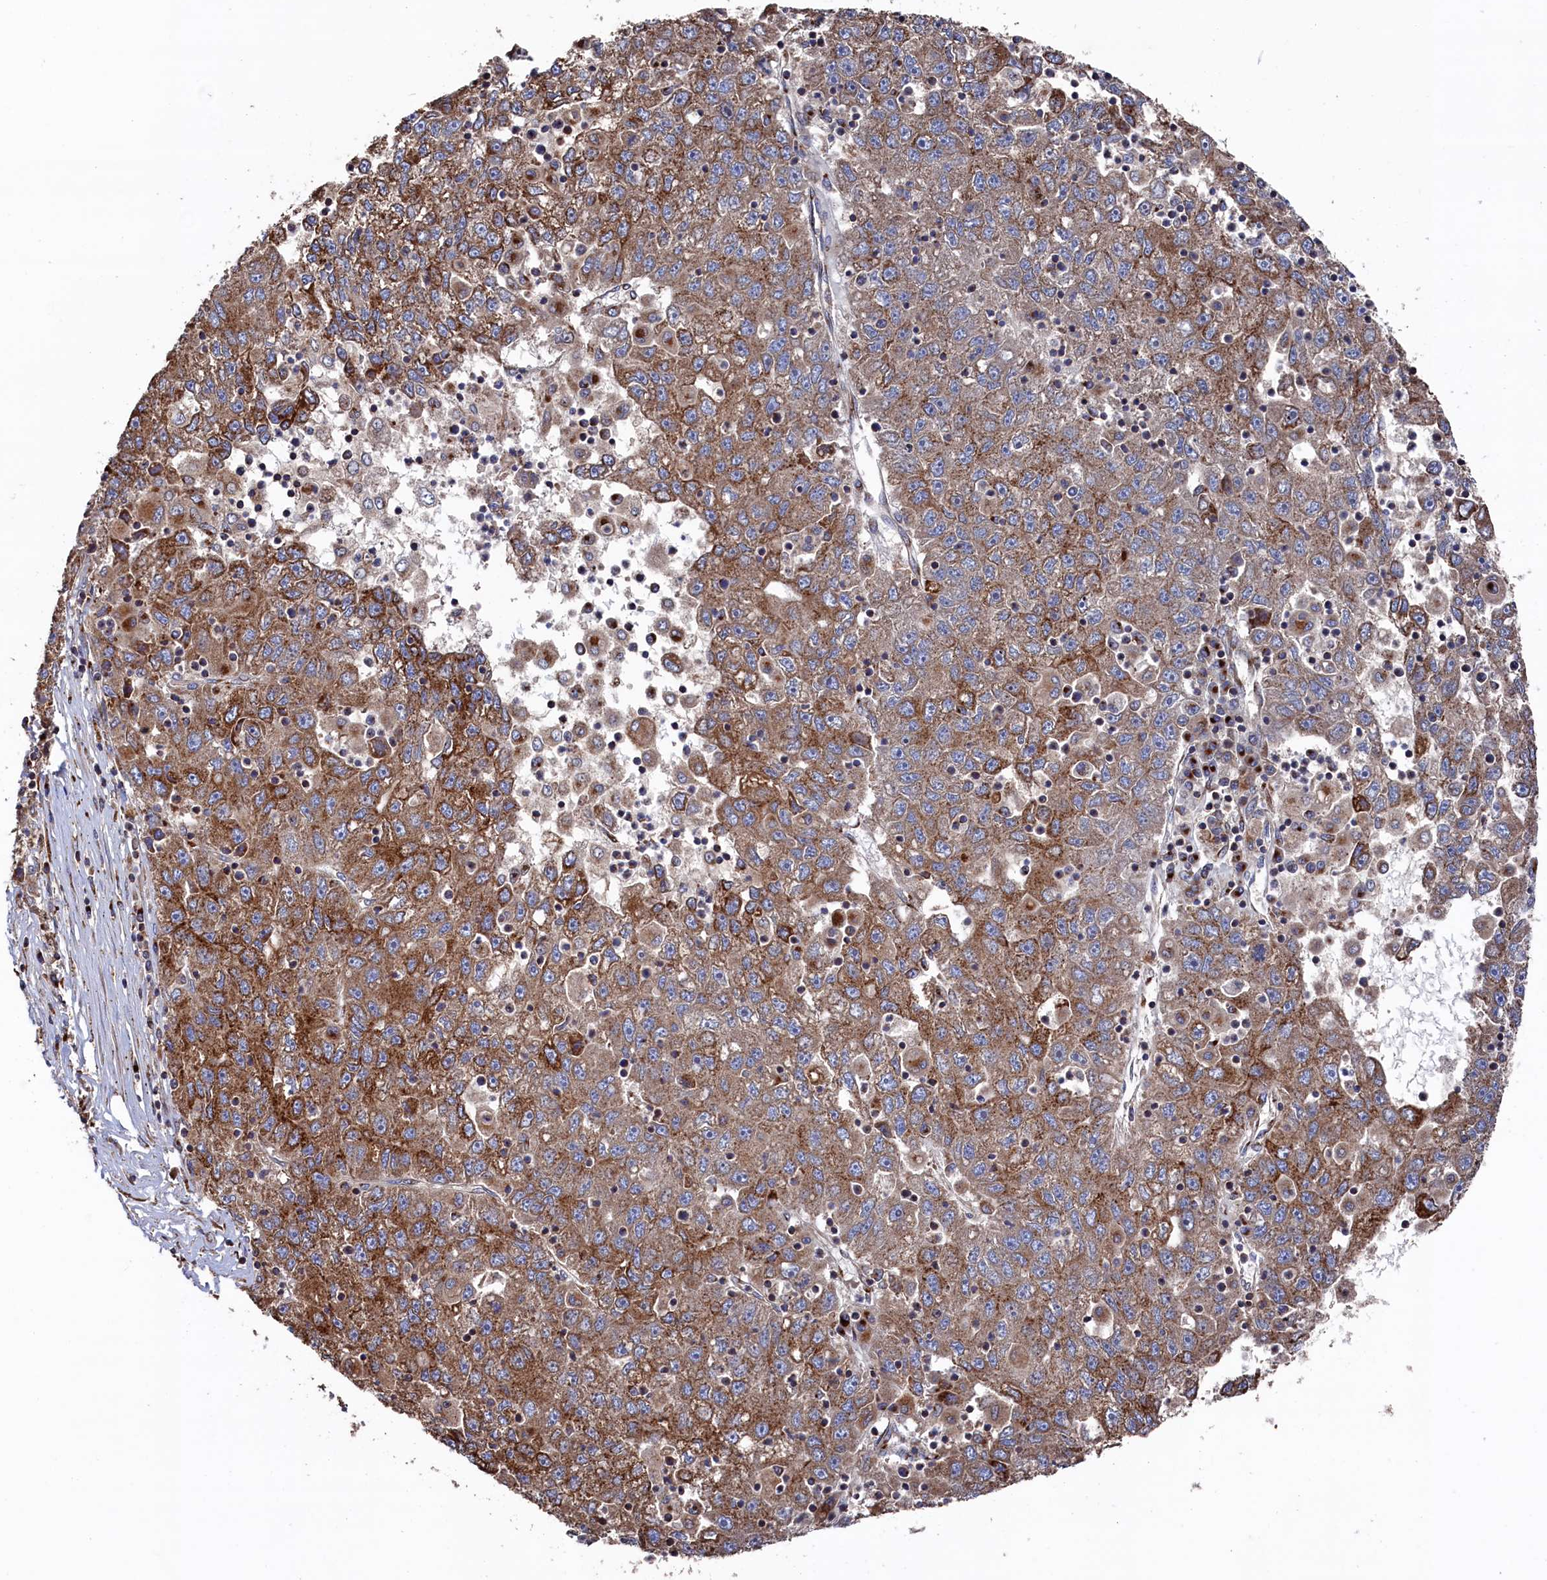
{"staining": {"intensity": "moderate", "quantity": ">75%", "location": "cytoplasmic/membranous"}, "tissue": "liver cancer", "cell_type": "Tumor cells", "image_type": "cancer", "snomed": [{"axis": "morphology", "description": "Carcinoma, Hepatocellular, NOS"}, {"axis": "topography", "description": "Liver"}], "caption": "A medium amount of moderate cytoplasmic/membranous positivity is identified in approximately >75% of tumor cells in liver hepatocellular carcinoma tissue. (DAB IHC, brown staining for protein, blue staining for nuclei).", "gene": "PRRC1", "patient": {"sex": "male", "age": 49}}